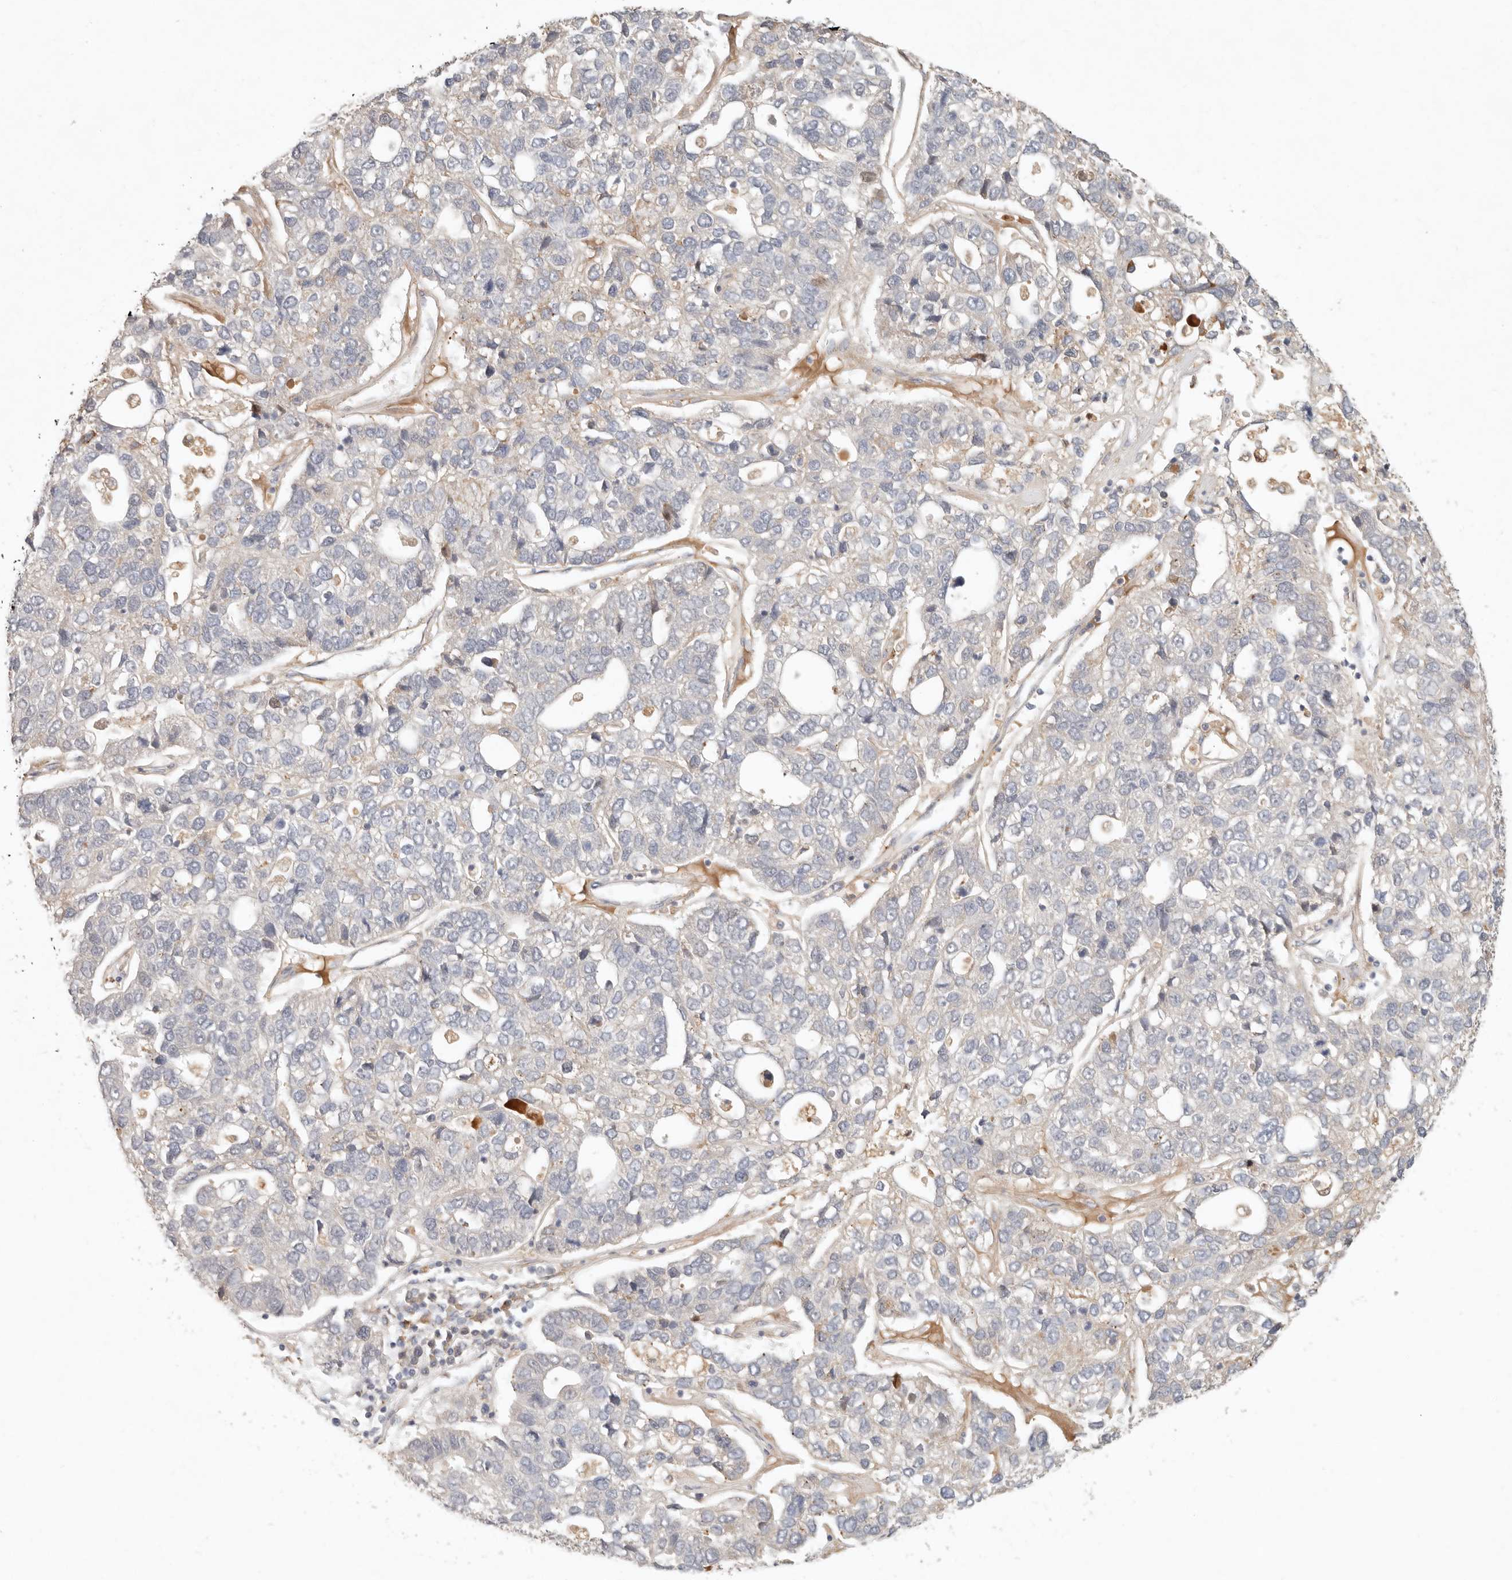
{"staining": {"intensity": "negative", "quantity": "none", "location": "none"}, "tissue": "pancreatic cancer", "cell_type": "Tumor cells", "image_type": "cancer", "snomed": [{"axis": "morphology", "description": "Adenocarcinoma, NOS"}, {"axis": "topography", "description": "Pancreas"}], "caption": "Tumor cells are negative for brown protein staining in pancreatic cancer. (DAB IHC with hematoxylin counter stain).", "gene": "ARHGEF10L", "patient": {"sex": "female", "age": 61}}